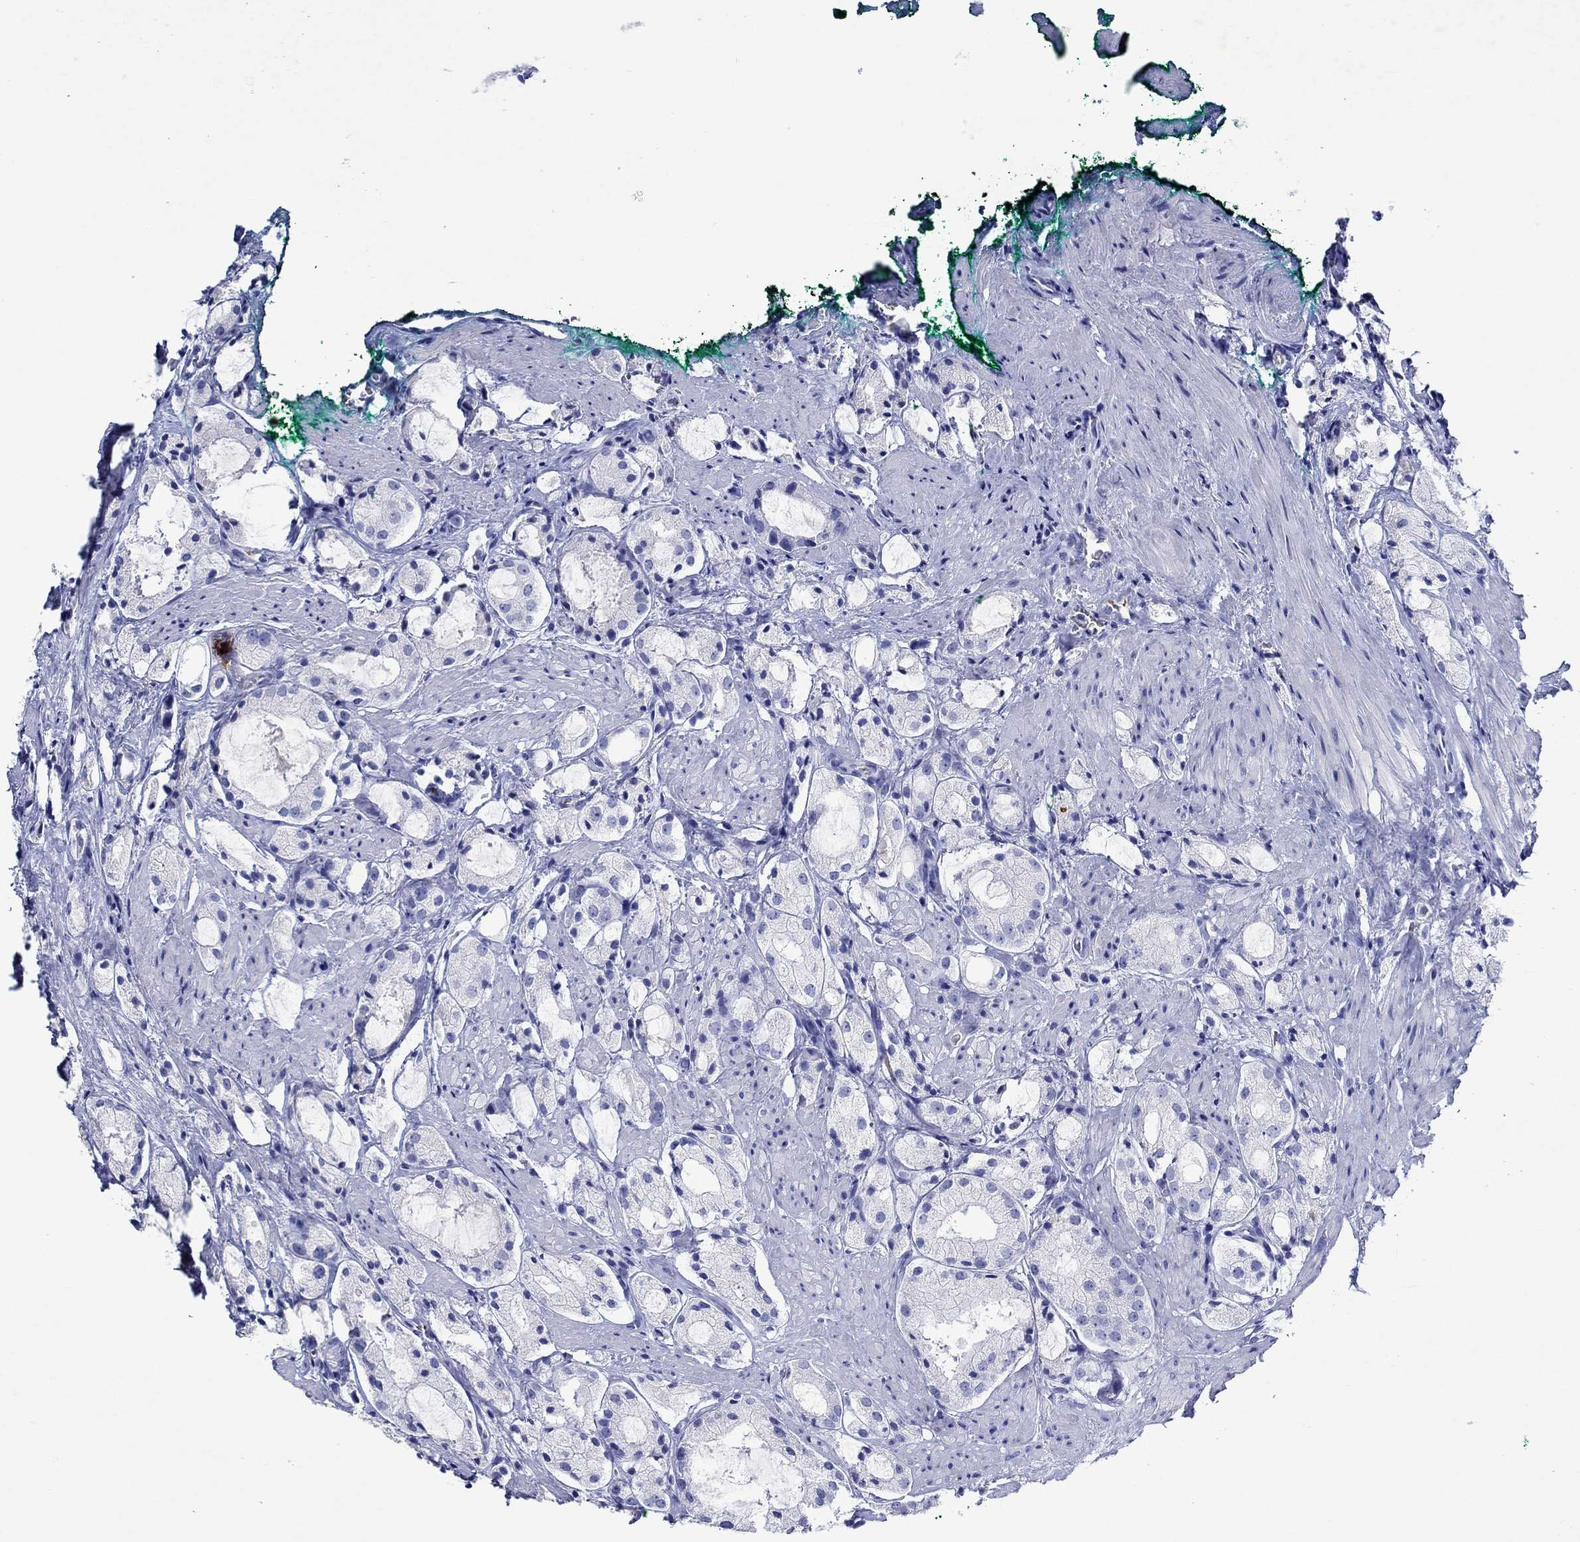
{"staining": {"intensity": "negative", "quantity": "none", "location": "none"}, "tissue": "prostate cancer", "cell_type": "Tumor cells", "image_type": "cancer", "snomed": [{"axis": "morphology", "description": "Adenocarcinoma, NOS"}, {"axis": "morphology", "description": "Adenocarcinoma, High grade"}, {"axis": "topography", "description": "Prostate"}], "caption": "Immunohistochemistry of human prostate cancer (adenocarcinoma) demonstrates no staining in tumor cells.", "gene": "EPX", "patient": {"sex": "male", "age": 64}}